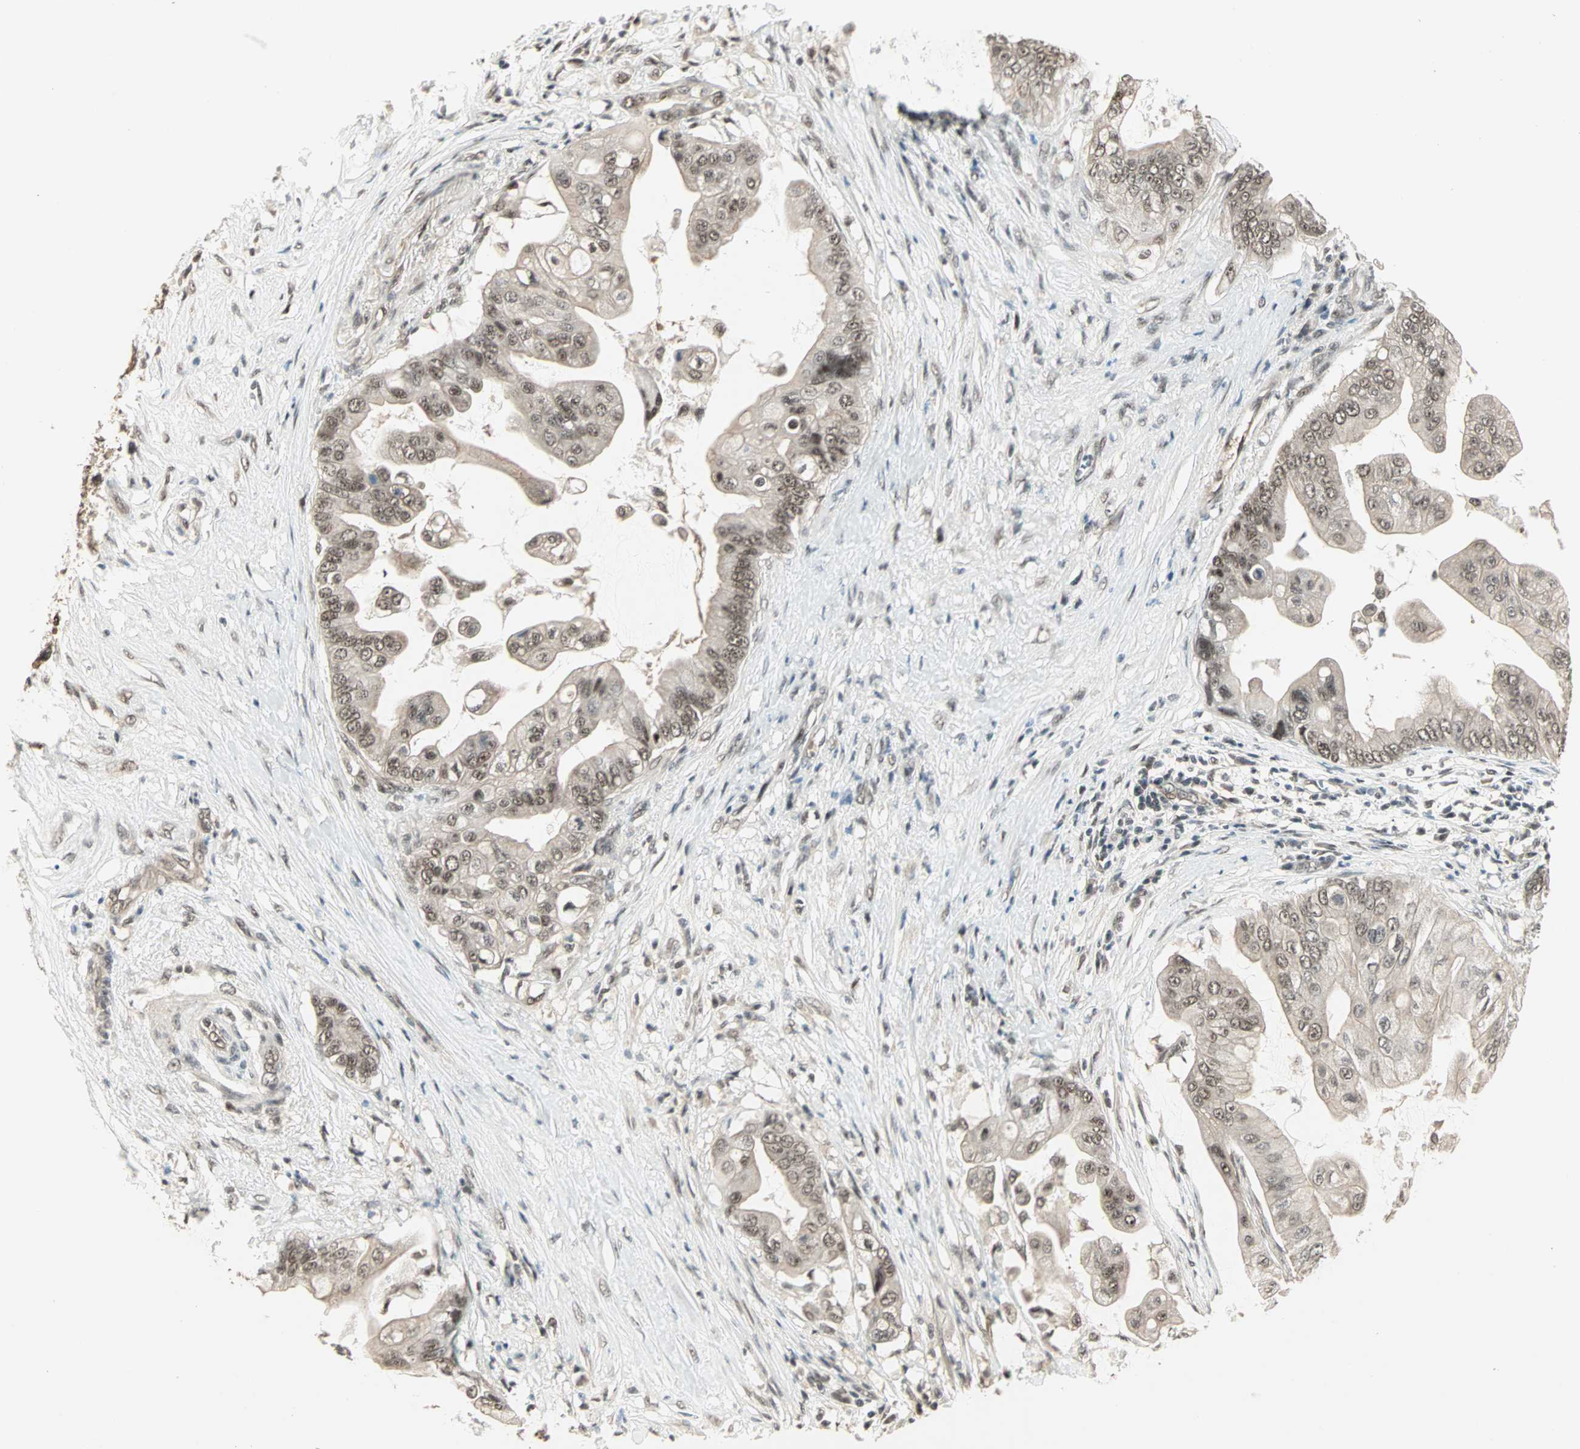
{"staining": {"intensity": "moderate", "quantity": ">75%", "location": "nuclear"}, "tissue": "pancreatic cancer", "cell_type": "Tumor cells", "image_type": "cancer", "snomed": [{"axis": "morphology", "description": "Adenocarcinoma, NOS"}, {"axis": "topography", "description": "Pancreas"}], "caption": "Protein expression analysis of human pancreatic adenocarcinoma reveals moderate nuclear staining in approximately >75% of tumor cells. The staining was performed using DAB (3,3'-diaminobenzidine), with brown indicating positive protein expression. Nuclei are stained blue with hematoxylin.", "gene": "ZNF701", "patient": {"sex": "female", "age": 75}}